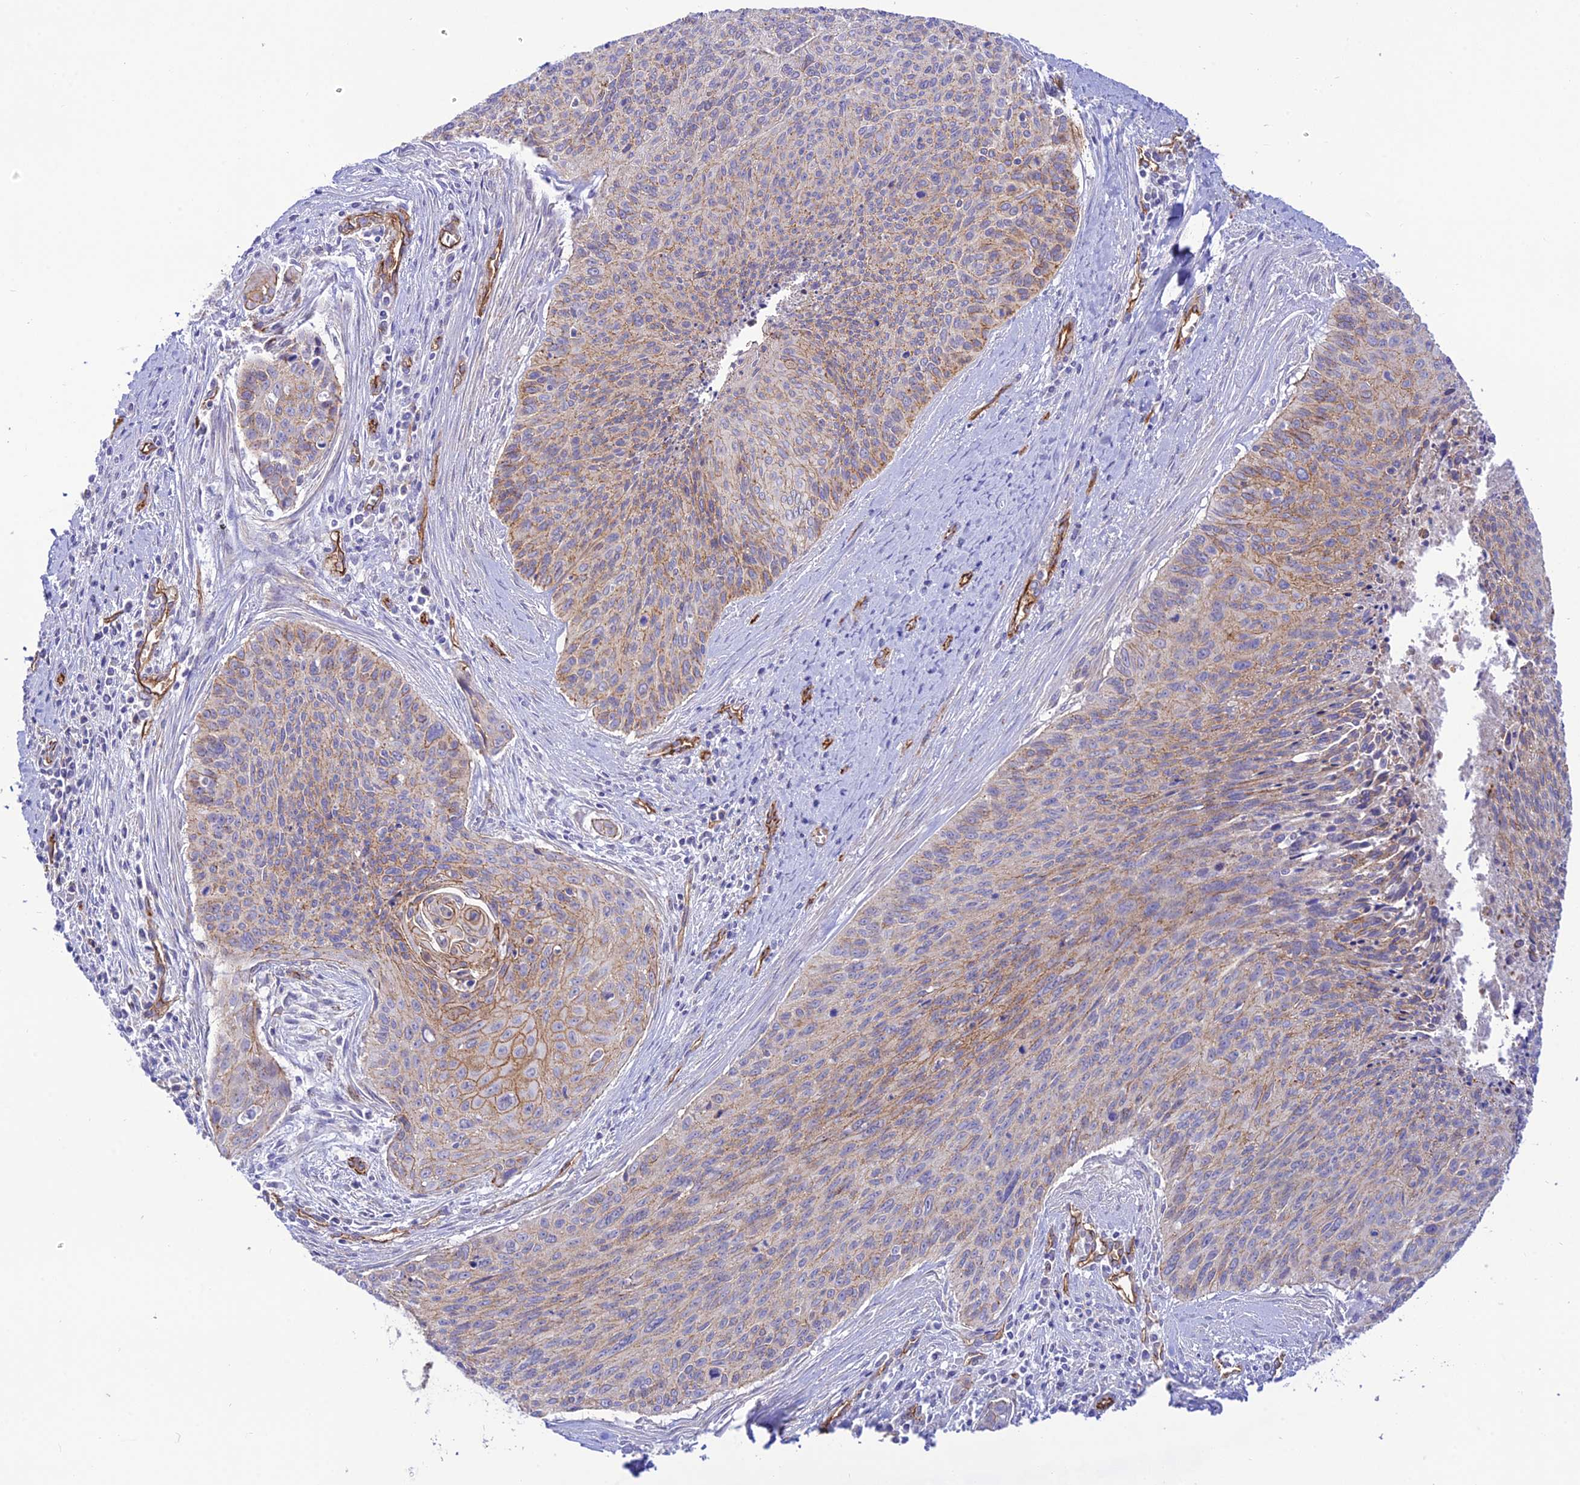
{"staining": {"intensity": "moderate", "quantity": "<25%", "location": "cytoplasmic/membranous"}, "tissue": "cervical cancer", "cell_type": "Tumor cells", "image_type": "cancer", "snomed": [{"axis": "morphology", "description": "Squamous cell carcinoma, NOS"}, {"axis": "topography", "description": "Cervix"}], "caption": "Immunohistochemical staining of human squamous cell carcinoma (cervical) demonstrates low levels of moderate cytoplasmic/membranous protein positivity in about <25% of tumor cells.", "gene": "YPEL5", "patient": {"sex": "female", "age": 55}}